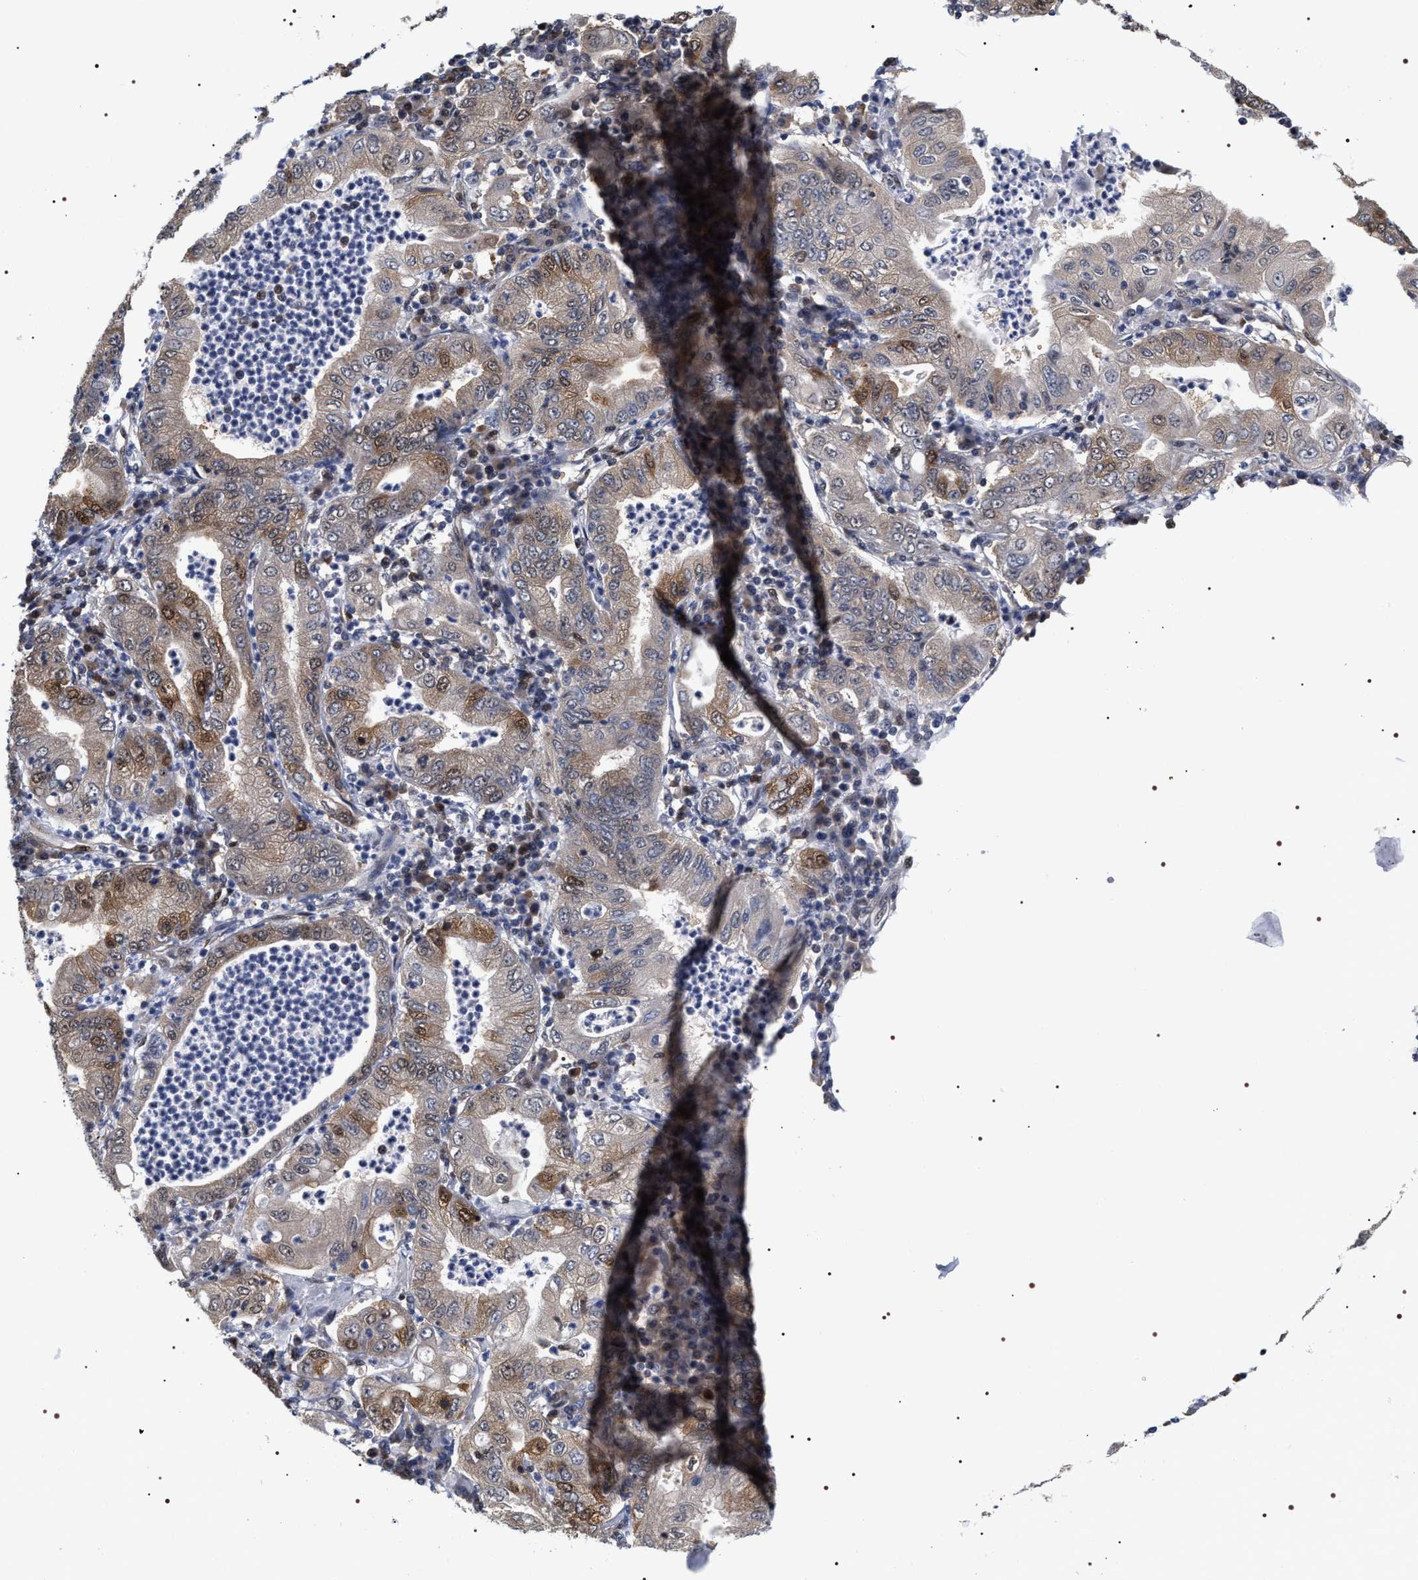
{"staining": {"intensity": "moderate", "quantity": "25%-75%", "location": "cytoplasmic/membranous,nuclear"}, "tissue": "stomach cancer", "cell_type": "Tumor cells", "image_type": "cancer", "snomed": [{"axis": "morphology", "description": "Normal tissue, NOS"}, {"axis": "morphology", "description": "Adenocarcinoma, NOS"}, {"axis": "topography", "description": "Esophagus"}, {"axis": "topography", "description": "Stomach, upper"}, {"axis": "topography", "description": "Peripheral nerve tissue"}], "caption": "IHC image of neoplastic tissue: stomach adenocarcinoma stained using immunohistochemistry (IHC) exhibits medium levels of moderate protein expression localized specifically in the cytoplasmic/membranous and nuclear of tumor cells, appearing as a cytoplasmic/membranous and nuclear brown color.", "gene": "BAG6", "patient": {"sex": "male", "age": 62}}